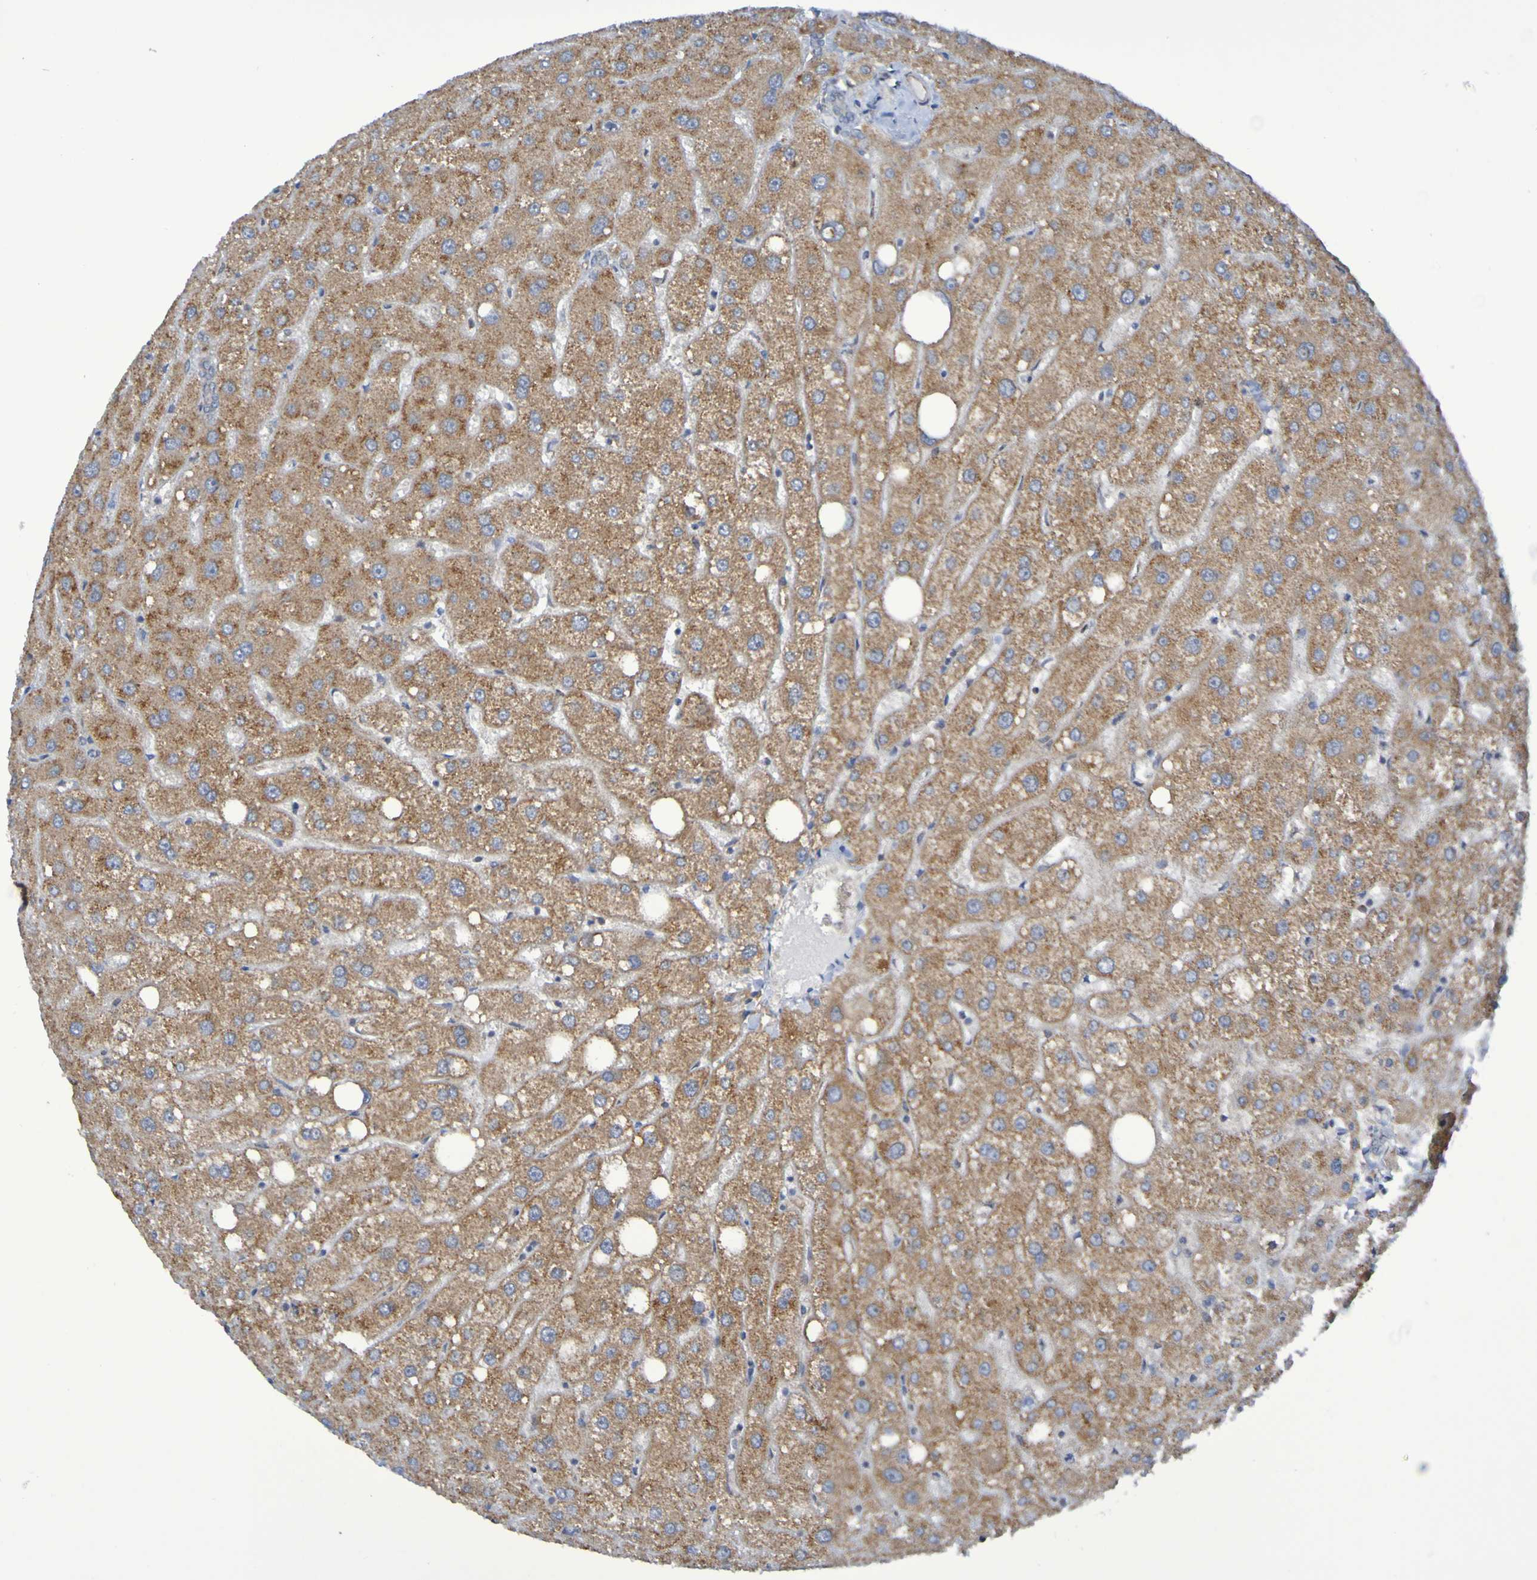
{"staining": {"intensity": "weak", "quantity": "<25%", "location": "cytoplasmic/membranous"}, "tissue": "liver", "cell_type": "Cholangiocytes", "image_type": "normal", "snomed": [{"axis": "morphology", "description": "Normal tissue, NOS"}, {"axis": "topography", "description": "Liver"}], "caption": "High power microscopy photomicrograph of an immunohistochemistry photomicrograph of unremarkable liver, revealing no significant staining in cholangiocytes. (Stains: DAB (3,3'-diaminobenzidine) immunohistochemistry (IHC) with hematoxylin counter stain, Microscopy: brightfield microscopy at high magnification).", "gene": "LMBRD2", "patient": {"sex": "male", "age": 73}}